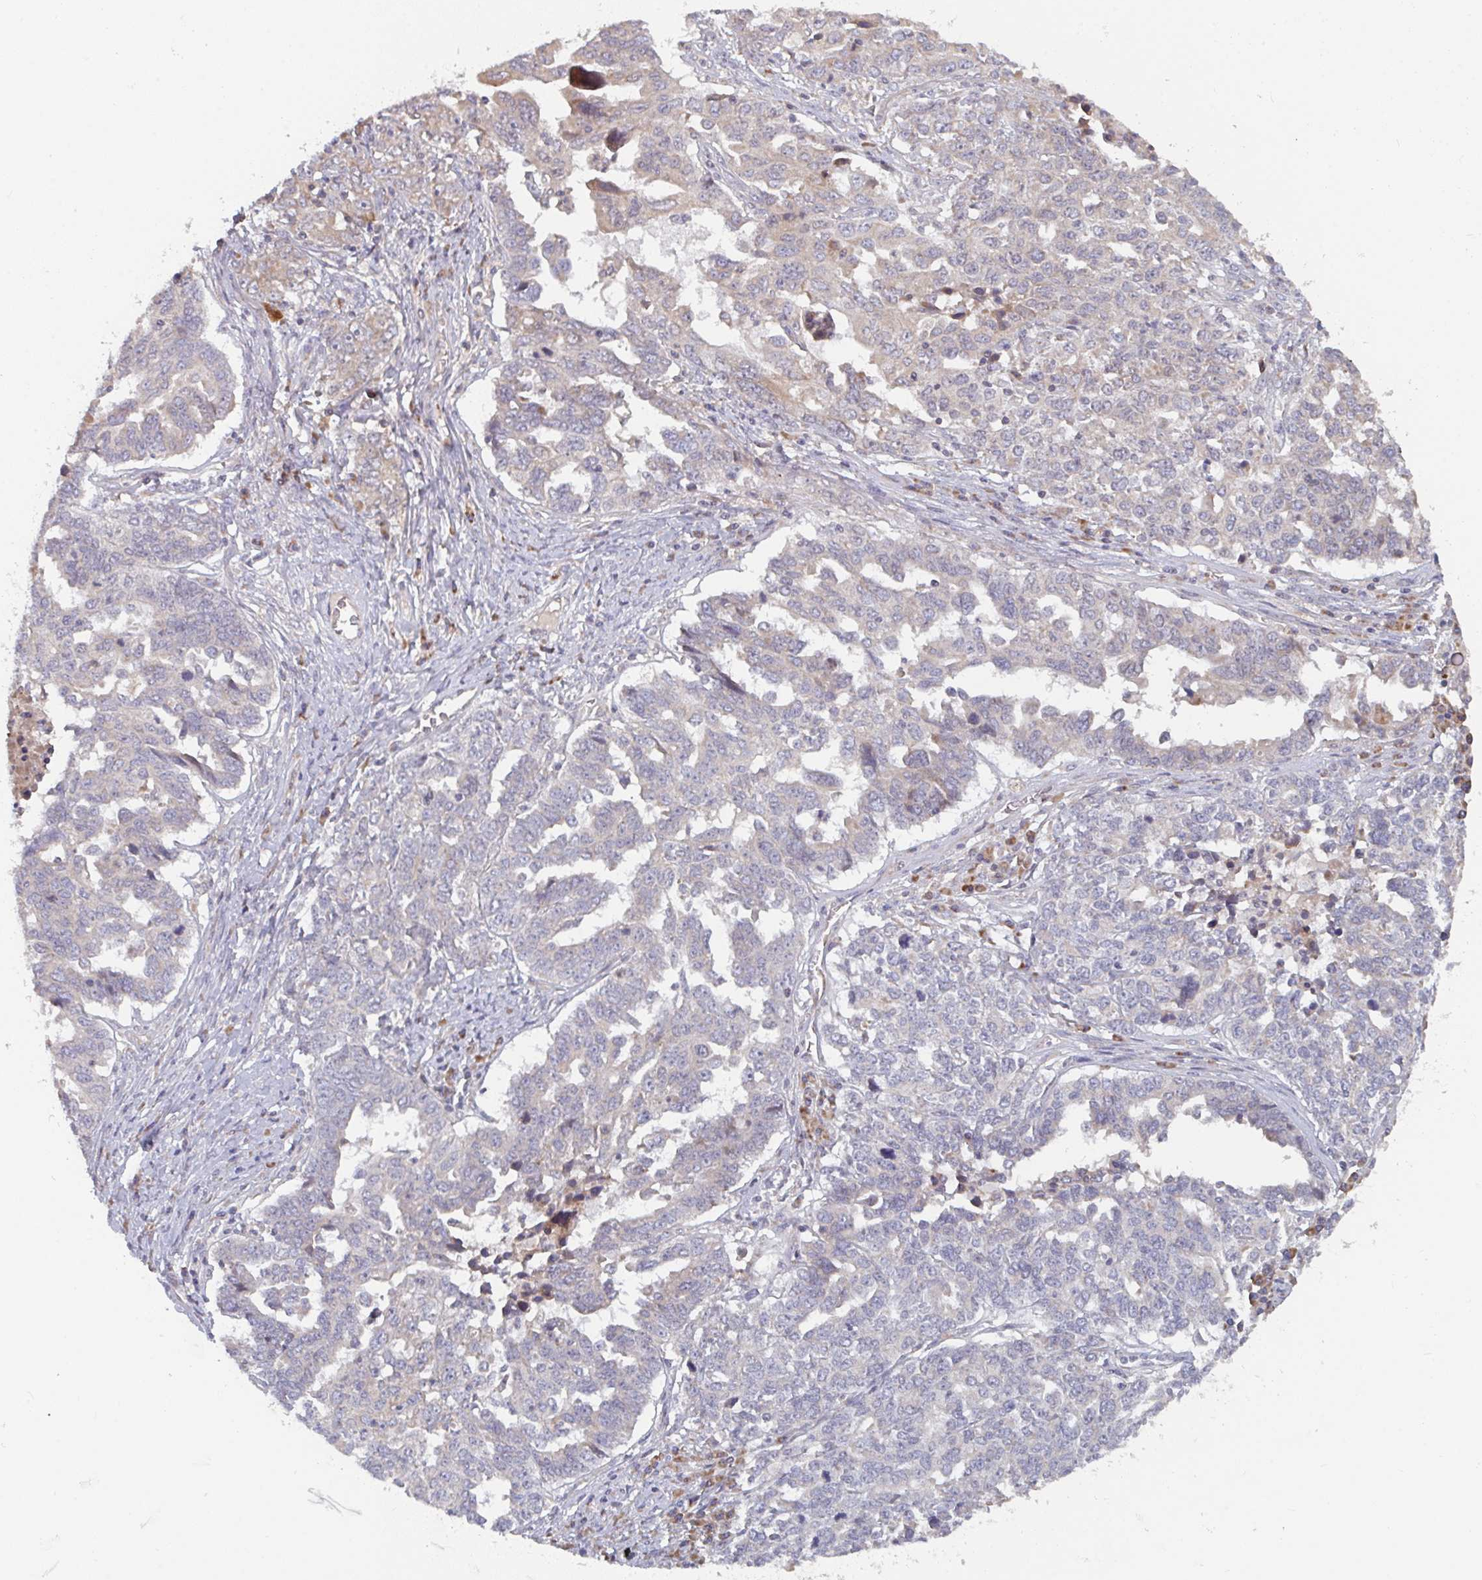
{"staining": {"intensity": "weak", "quantity": "<25%", "location": "cytoplasmic/membranous"}, "tissue": "ovarian cancer", "cell_type": "Tumor cells", "image_type": "cancer", "snomed": [{"axis": "morphology", "description": "Carcinoma, endometroid"}, {"axis": "topography", "description": "Ovary"}], "caption": "Immunohistochemistry (IHC) histopathology image of neoplastic tissue: human ovarian endometroid carcinoma stained with DAB shows no significant protein staining in tumor cells. The staining was performed using DAB to visualize the protein expression in brown, while the nuclei were stained in blue with hematoxylin (Magnification: 20x).", "gene": "ELOVL1", "patient": {"sex": "female", "age": 62}}